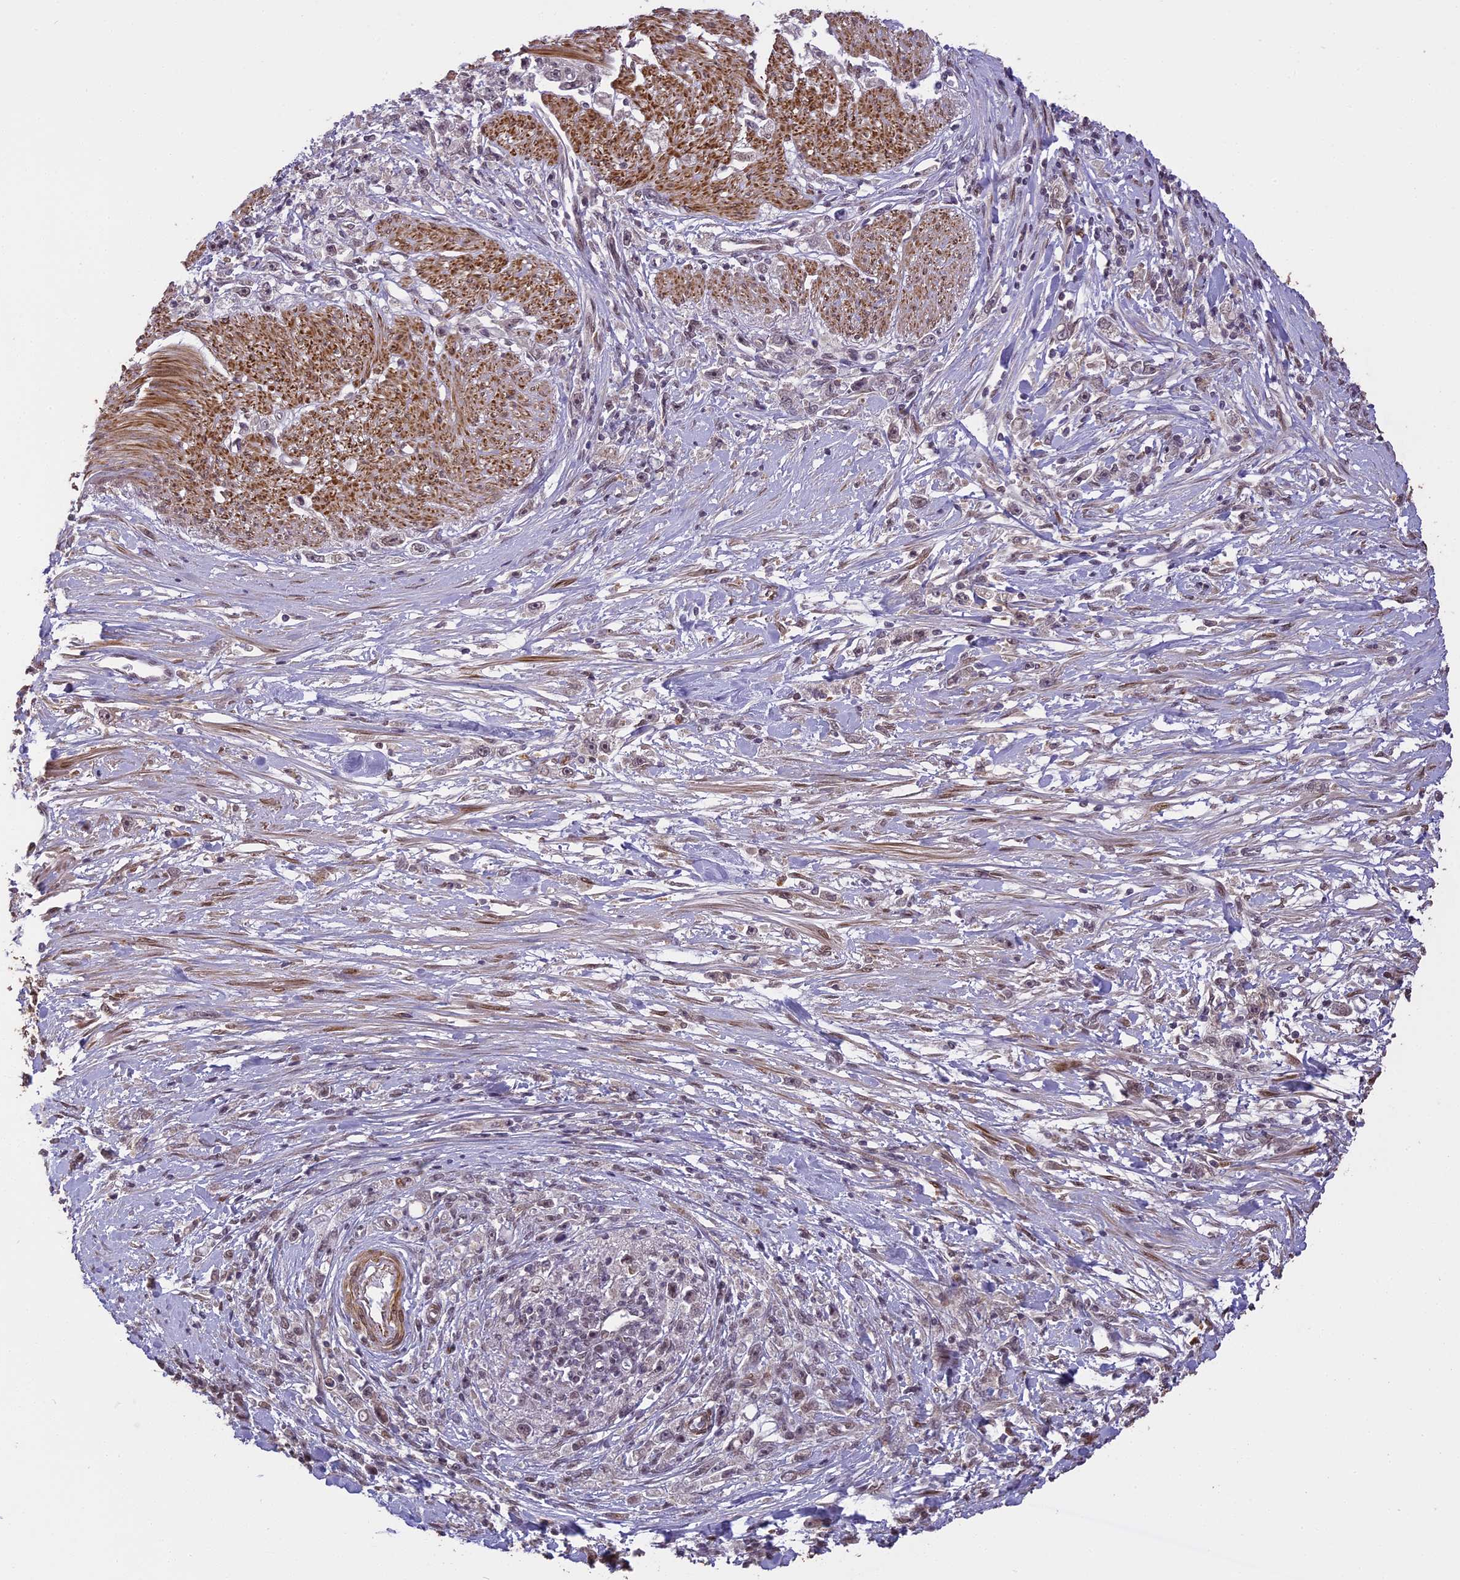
{"staining": {"intensity": "negative", "quantity": "none", "location": "none"}, "tissue": "stomach cancer", "cell_type": "Tumor cells", "image_type": "cancer", "snomed": [{"axis": "morphology", "description": "Adenocarcinoma, NOS"}, {"axis": "topography", "description": "Stomach"}], "caption": "There is no significant staining in tumor cells of adenocarcinoma (stomach).", "gene": "PRELID2", "patient": {"sex": "female", "age": 59}}